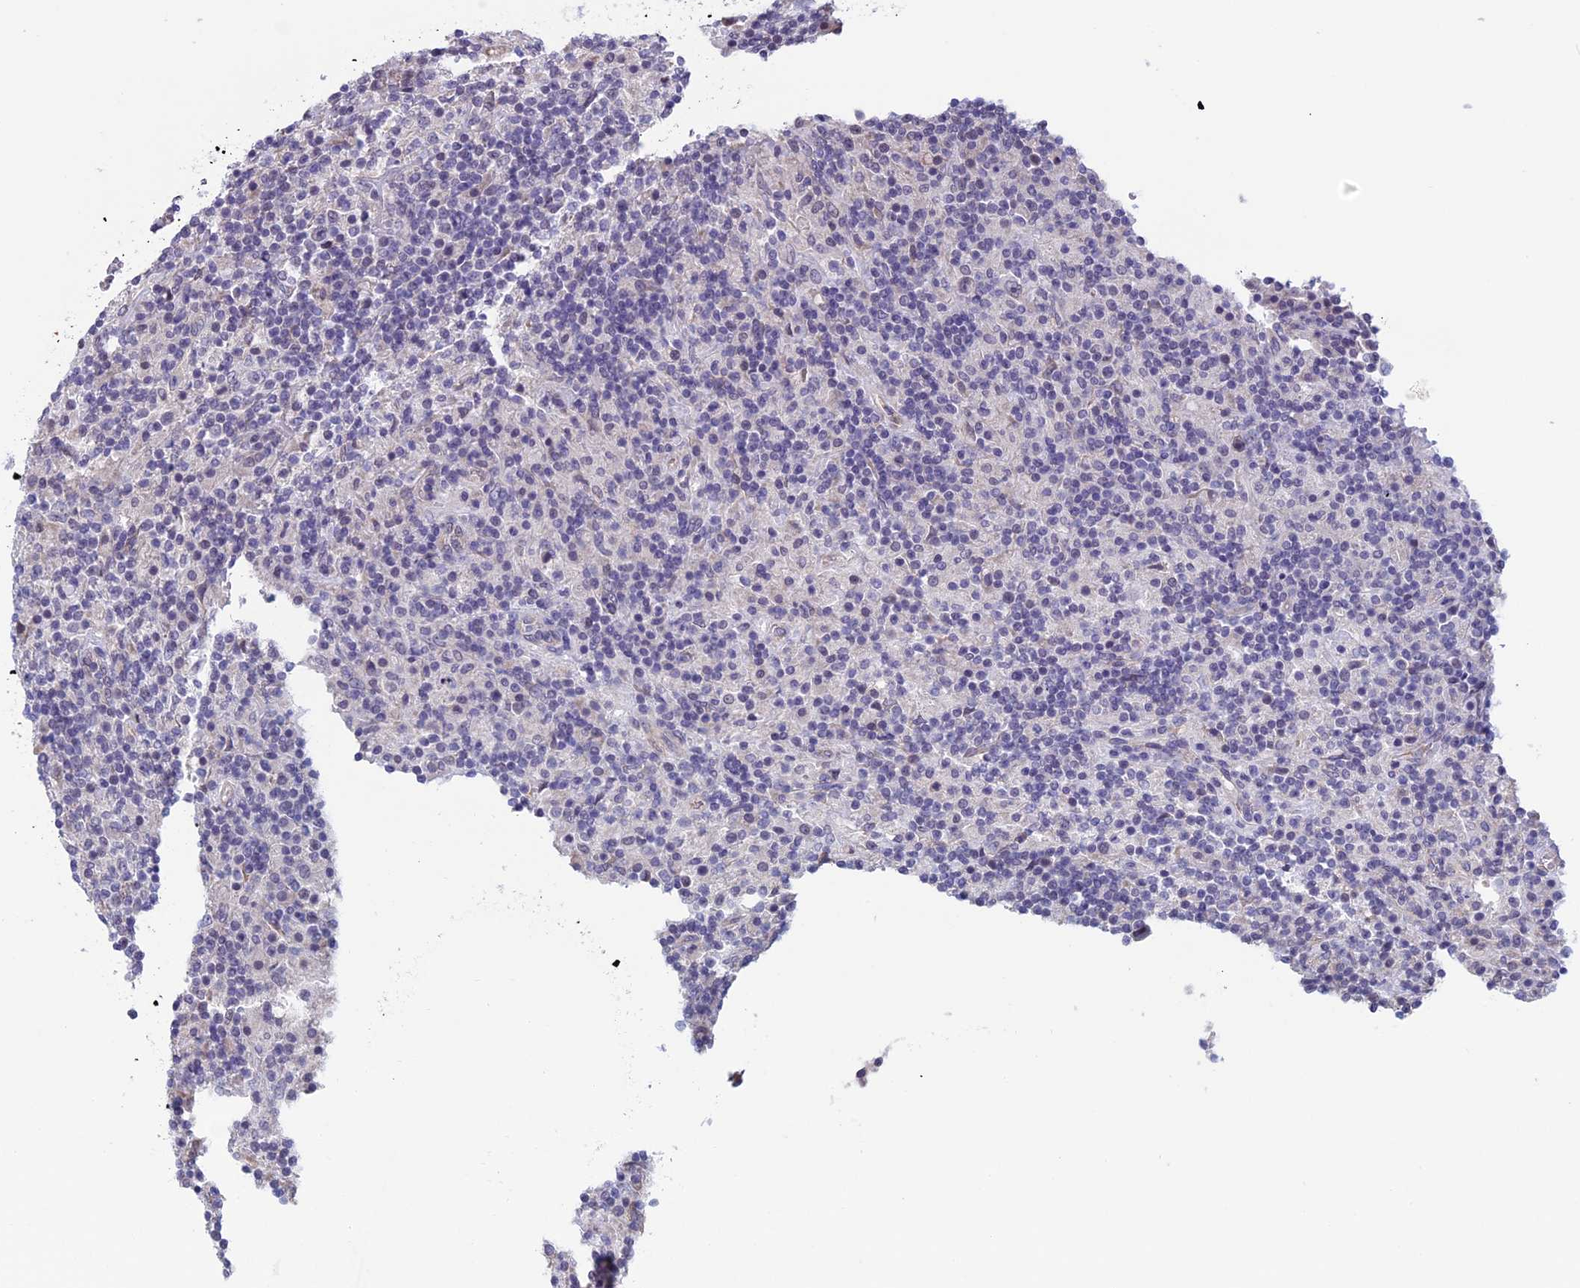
{"staining": {"intensity": "negative", "quantity": "none", "location": "none"}, "tissue": "lymphoma", "cell_type": "Tumor cells", "image_type": "cancer", "snomed": [{"axis": "morphology", "description": "Hodgkin's disease, NOS"}, {"axis": "topography", "description": "Lymph node"}], "caption": "This is an IHC histopathology image of human Hodgkin's disease. There is no expression in tumor cells.", "gene": "SLC1A6", "patient": {"sex": "male", "age": 70}}